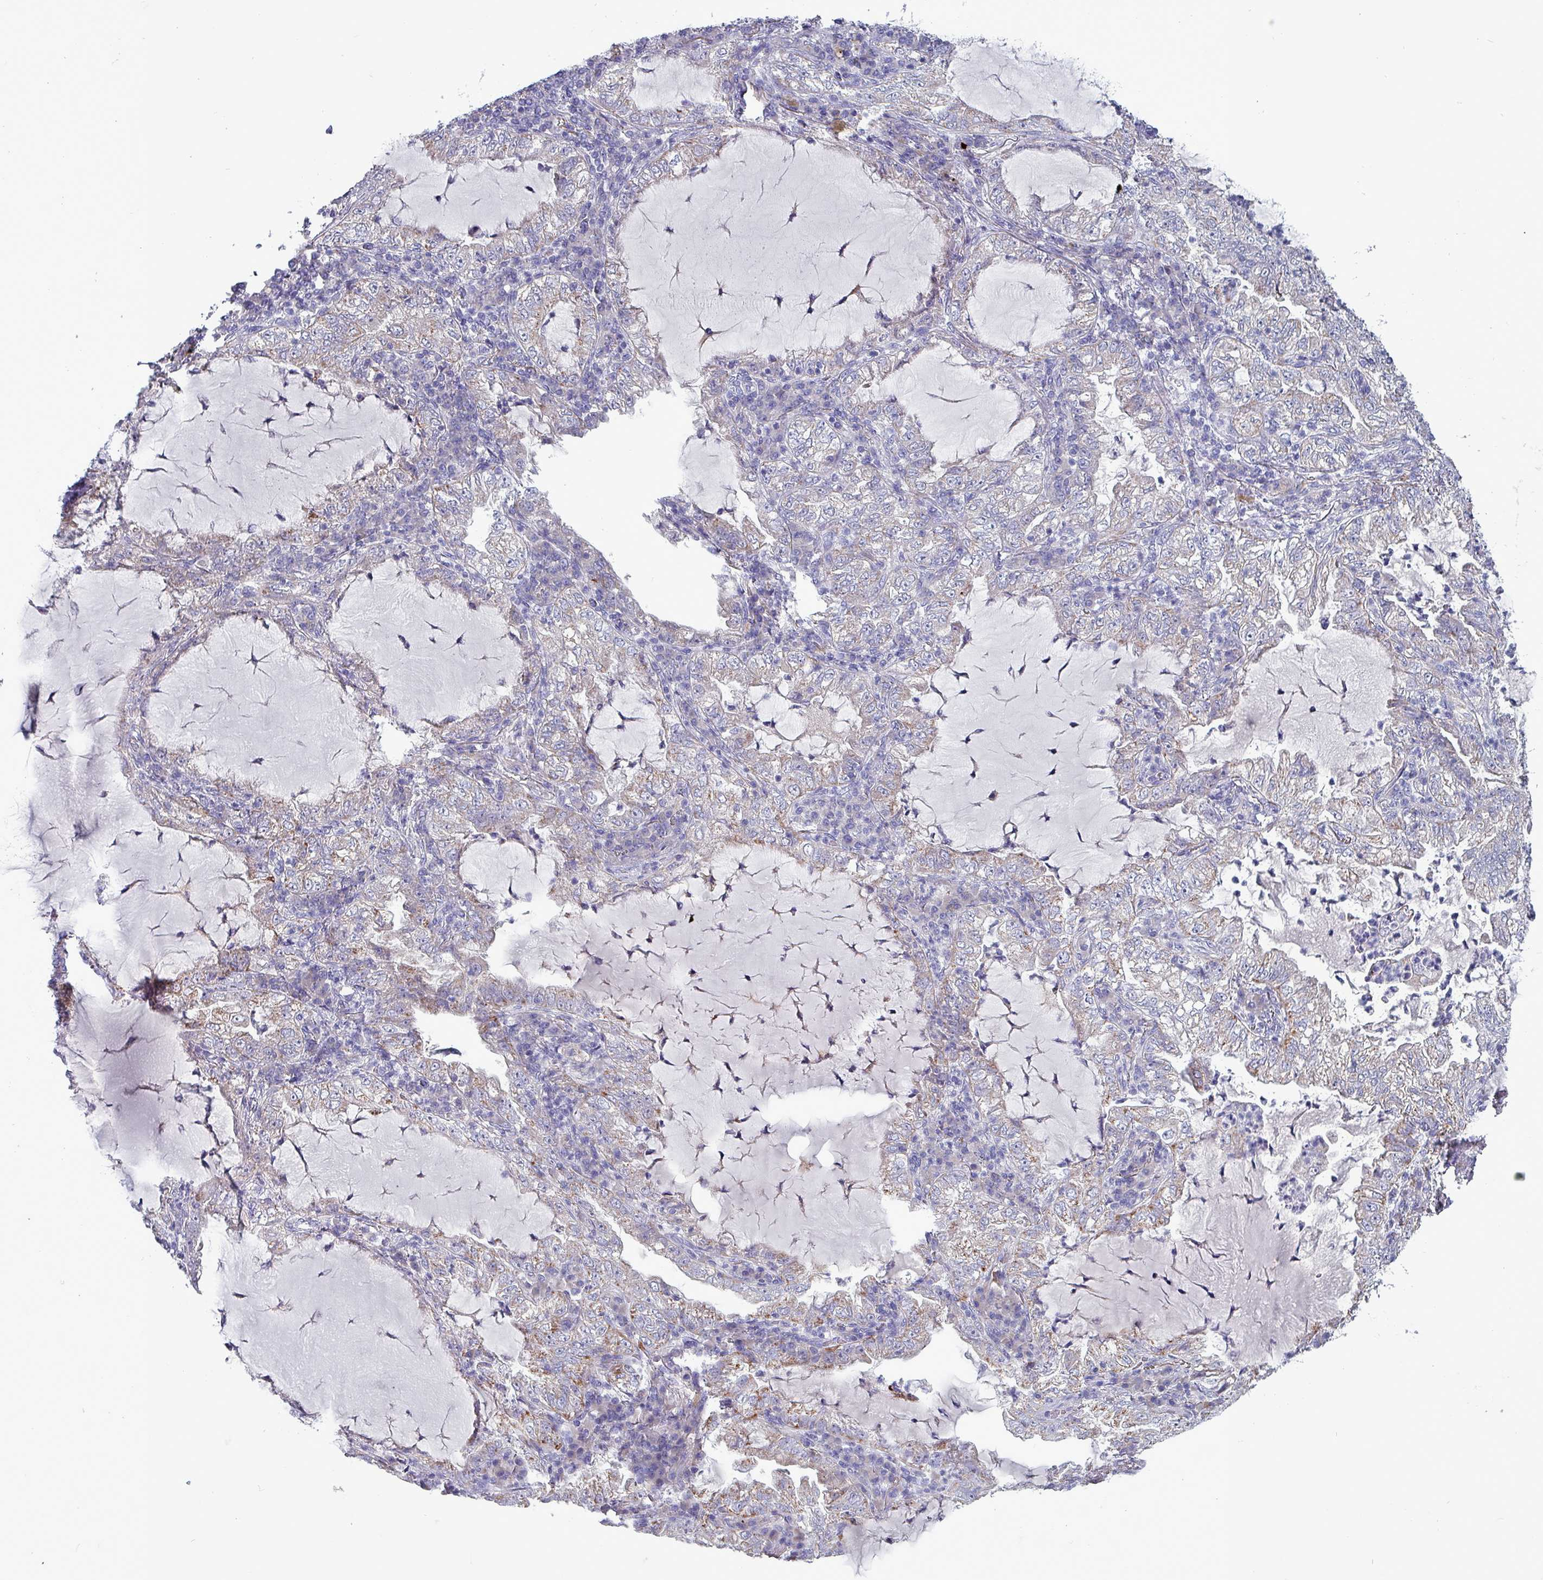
{"staining": {"intensity": "negative", "quantity": "none", "location": "none"}, "tissue": "lung cancer", "cell_type": "Tumor cells", "image_type": "cancer", "snomed": [{"axis": "morphology", "description": "Adenocarcinoma, NOS"}, {"axis": "topography", "description": "Lung"}], "caption": "There is no significant expression in tumor cells of lung adenocarcinoma. (Brightfield microscopy of DAB (3,3'-diaminobenzidine) immunohistochemistry (IHC) at high magnification).", "gene": "HSD3B7", "patient": {"sex": "female", "age": 73}}